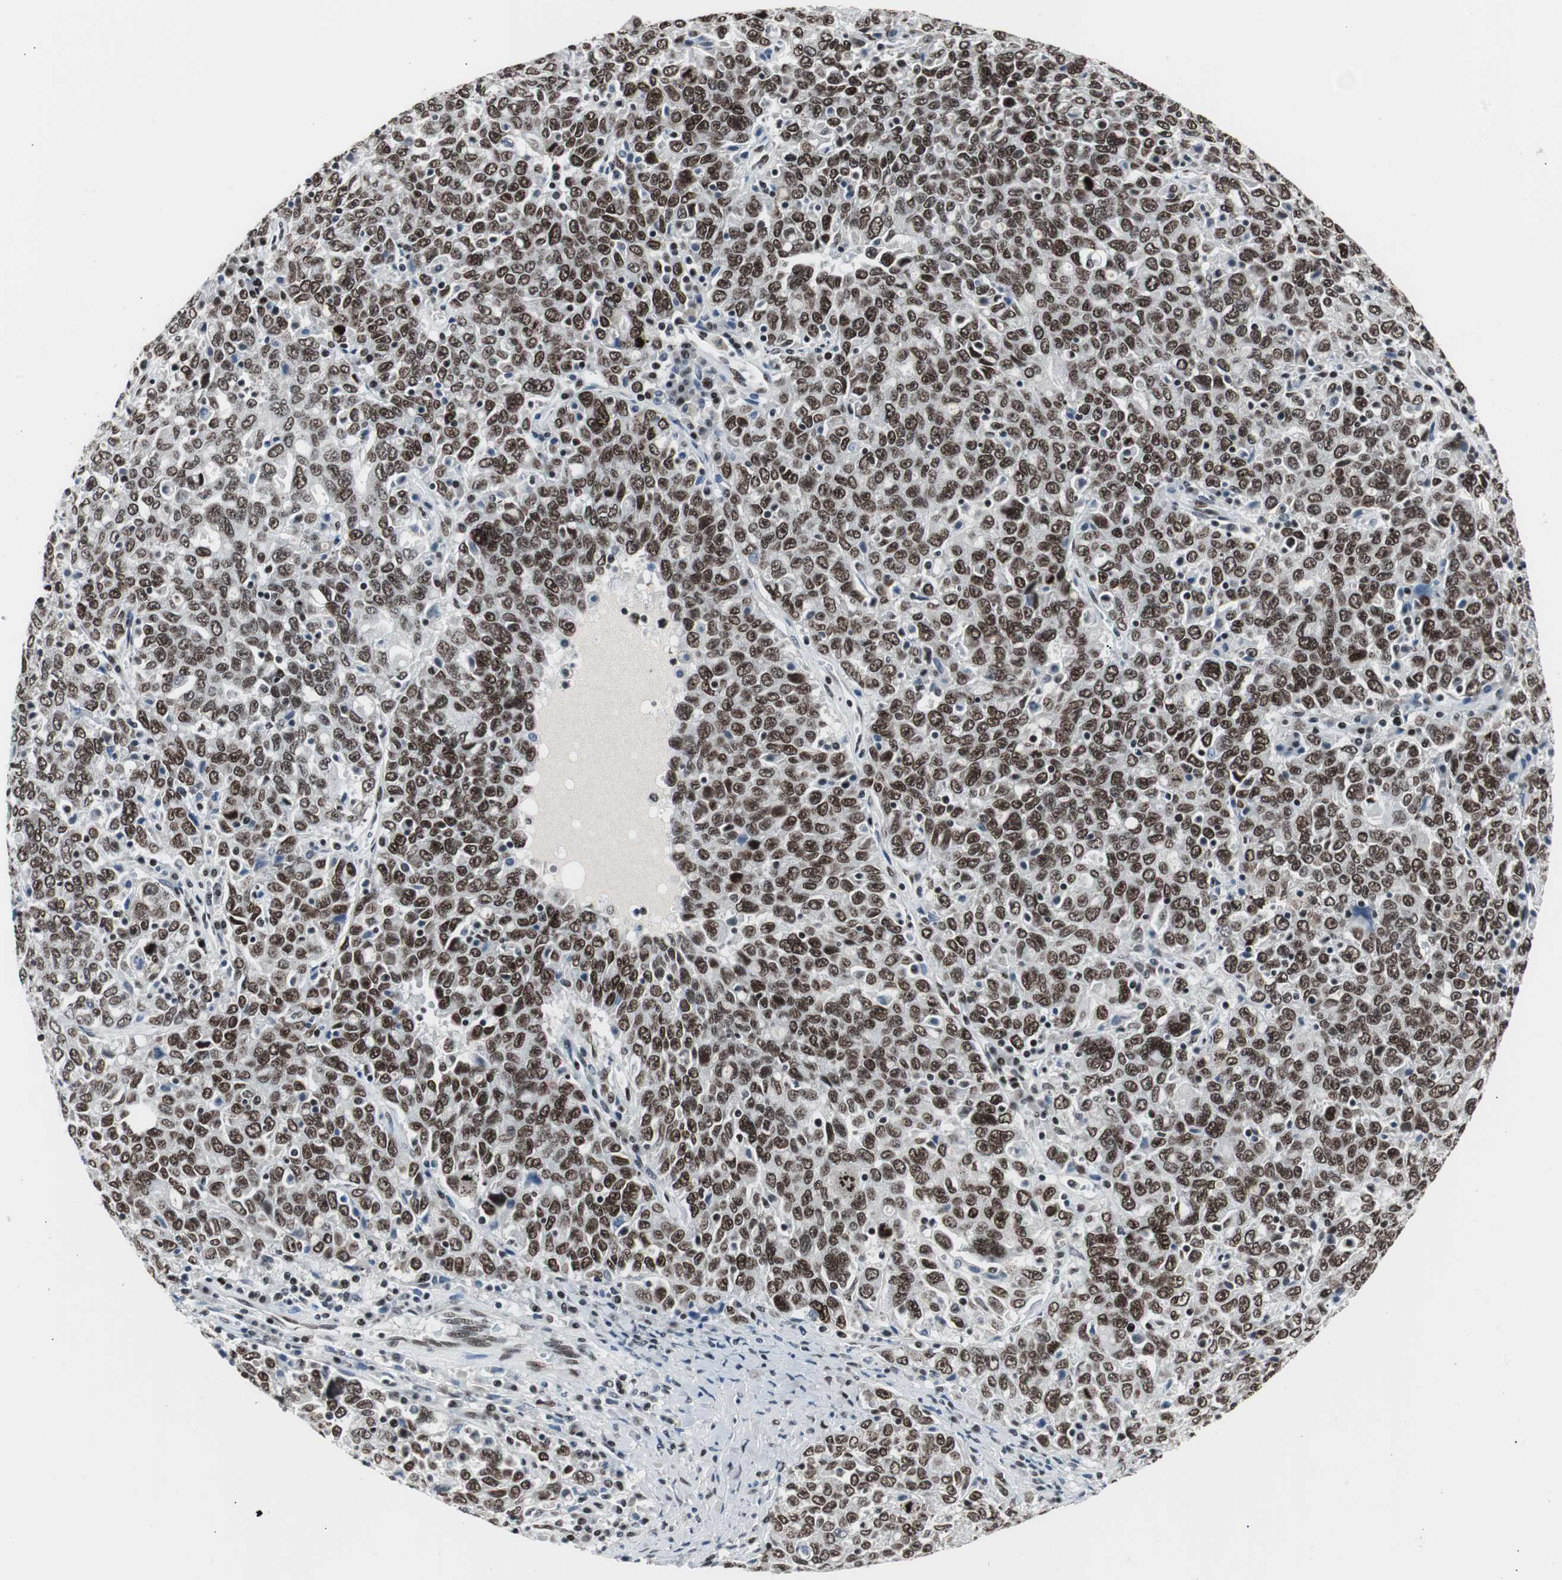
{"staining": {"intensity": "strong", "quantity": ">75%", "location": "nuclear"}, "tissue": "ovarian cancer", "cell_type": "Tumor cells", "image_type": "cancer", "snomed": [{"axis": "morphology", "description": "Carcinoma, endometroid"}, {"axis": "topography", "description": "Ovary"}], "caption": "The micrograph demonstrates staining of ovarian cancer (endometroid carcinoma), revealing strong nuclear protein expression (brown color) within tumor cells. The protein is shown in brown color, while the nuclei are stained blue.", "gene": "XRCC1", "patient": {"sex": "female", "age": 62}}